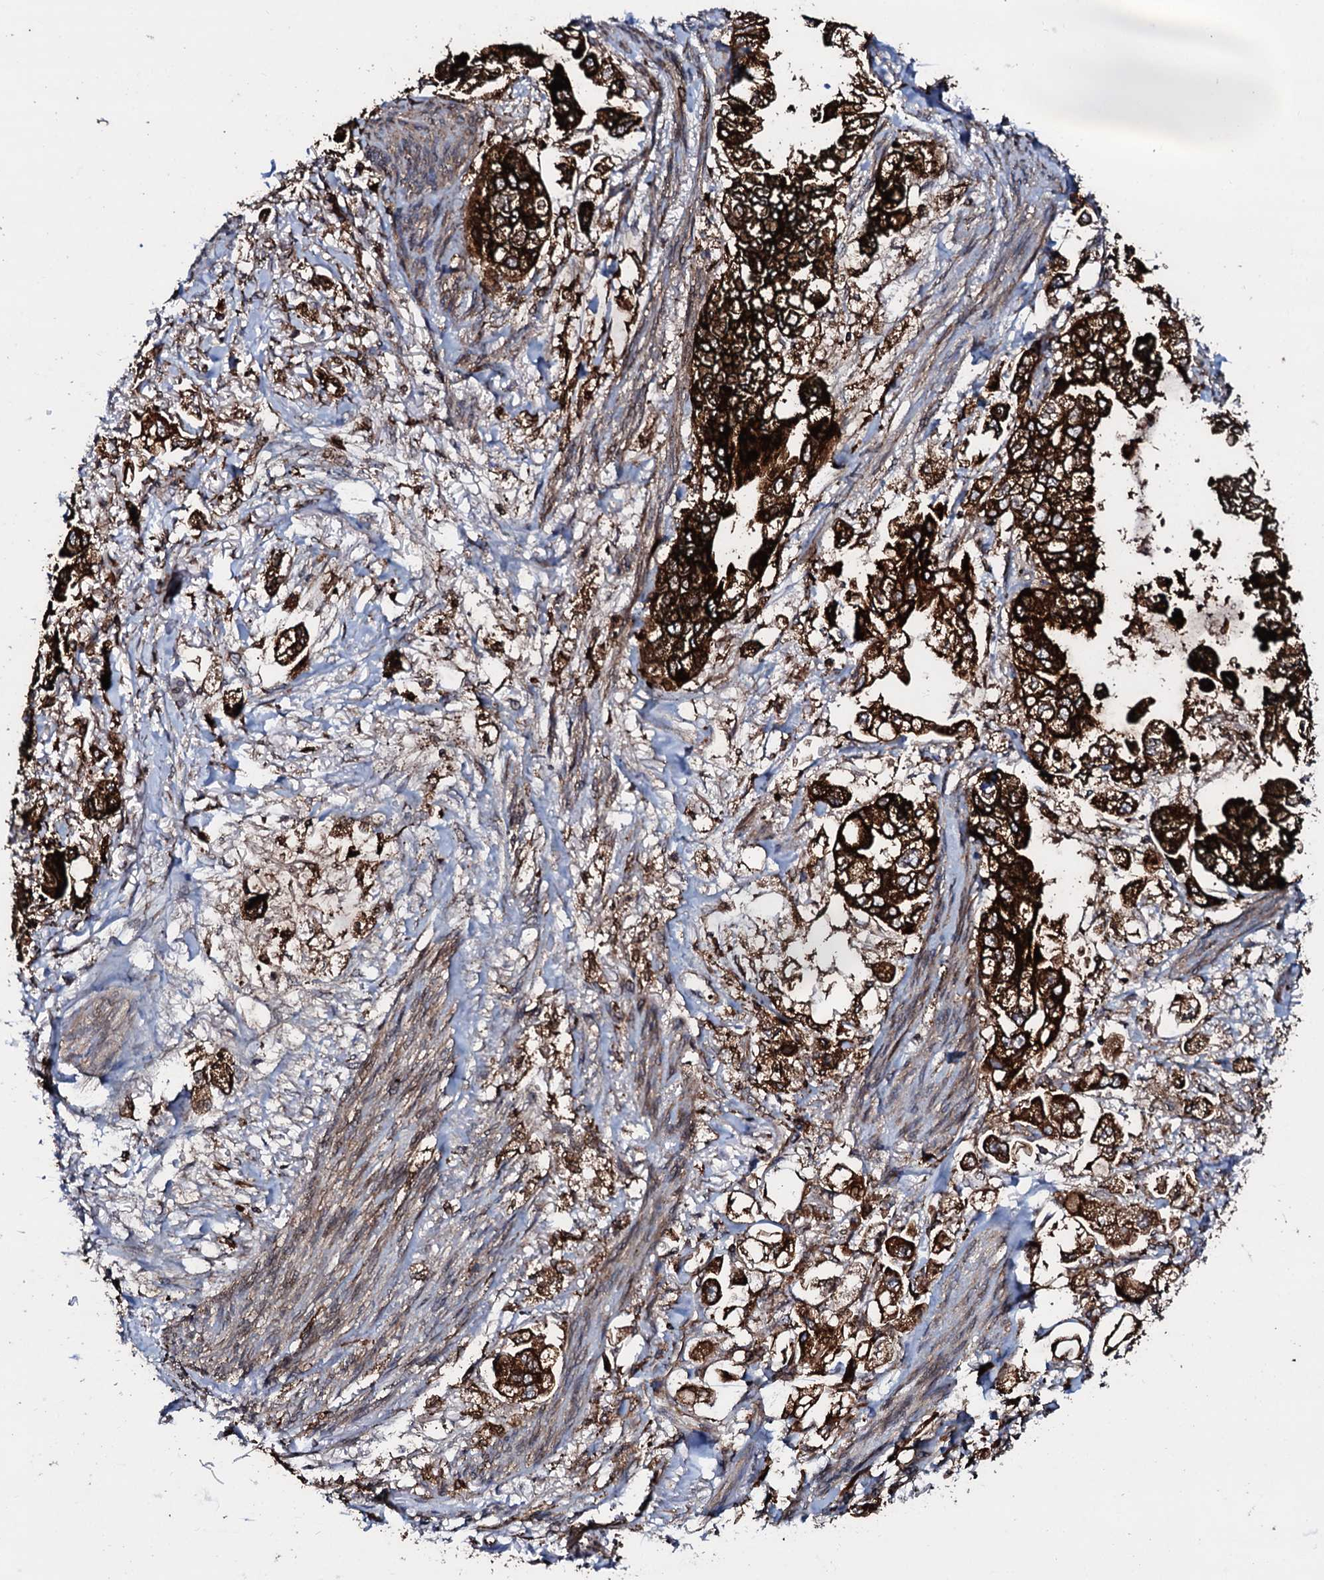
{"staining": {"intensity": "strong", "quantity": ">75%", "location": "cytoplasmic/membranous"}, "tissue": "stomach cancer", "cell_type": "Tumor cells", "image_type": "cancer", "snomed": [{"axis": "morphology", "description": "Adenocarcinoma, NOS"}, {"axis": "topography", "description": "Stomach"}], "caption": "Immunohistochemical staining of human stomach adenocarcinoma reveals high levels of strong cytoplasmic/membranous staining in approximately >75% of tumor cells.", "gene": "SDHAF2", "patient": {"sex": "male", "age": 62}}